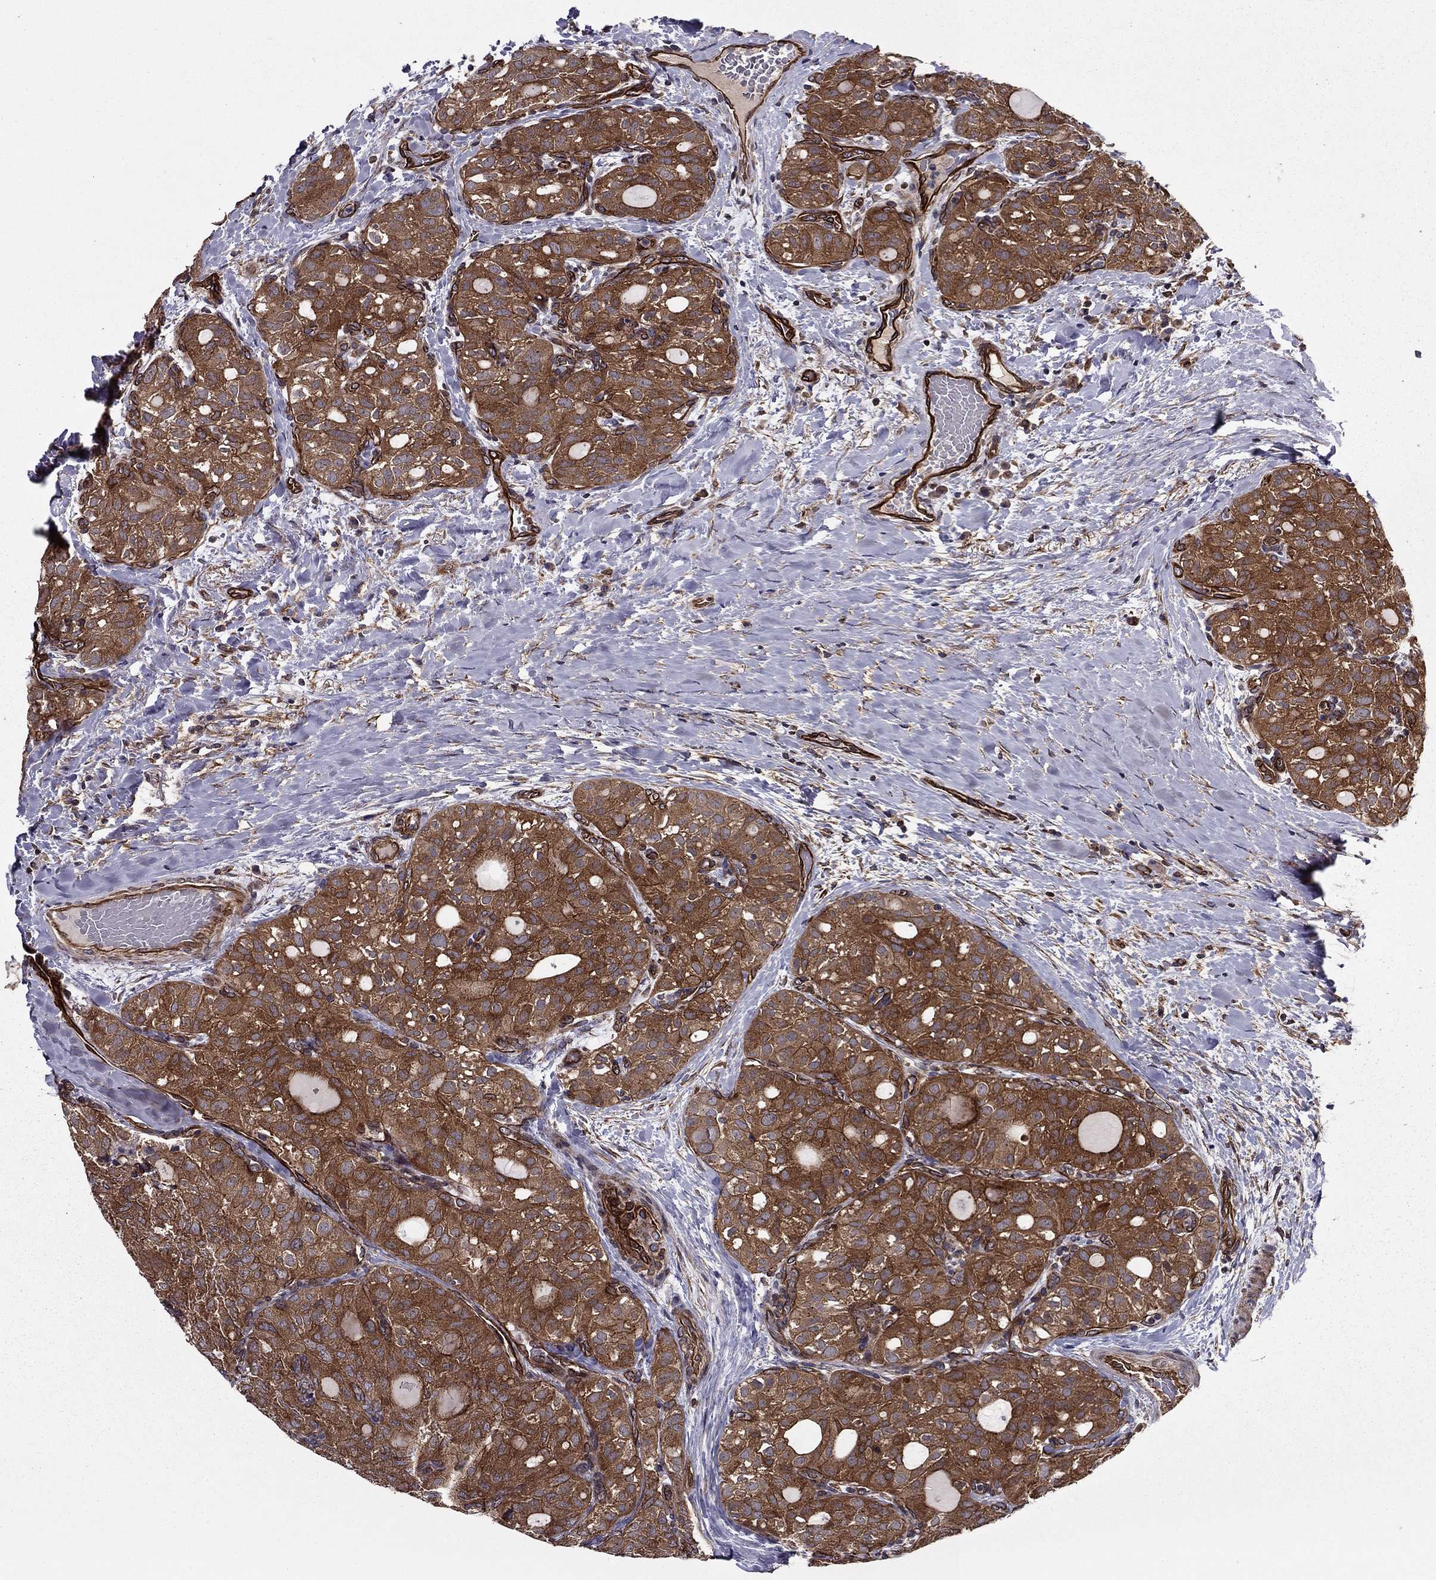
{"staining": {"intensity": "moderate", "quantity": "25%-75%", "location": "cytoplasmic/membranous"}, "tissue": "thyroid cancer", "cell_type": "Tumor cells", "image_type": "cancer", "snomed": [{"axis": "morphology", "description": "Follicular adenoma carcinoma, NOS"}, {"axis": "topography", "description": "Thyroid gland"}], "caption": "Immunohistochemistry (IHC) staining of thyroid cancer (follicular adenoma carcinoma), which demonstrates medium levels of moderate cytoplasmic/membranous staining in about 25%-75% of tumor cells indicating moderate cytoplasmic/membranous protein positivity. The staining was performed using DAB (brown) for protein detection and nuclei were counterstained in hematoxylin (blue).", "gene": "SHMT1", "patient": {"sex": "male", "age": 75}}